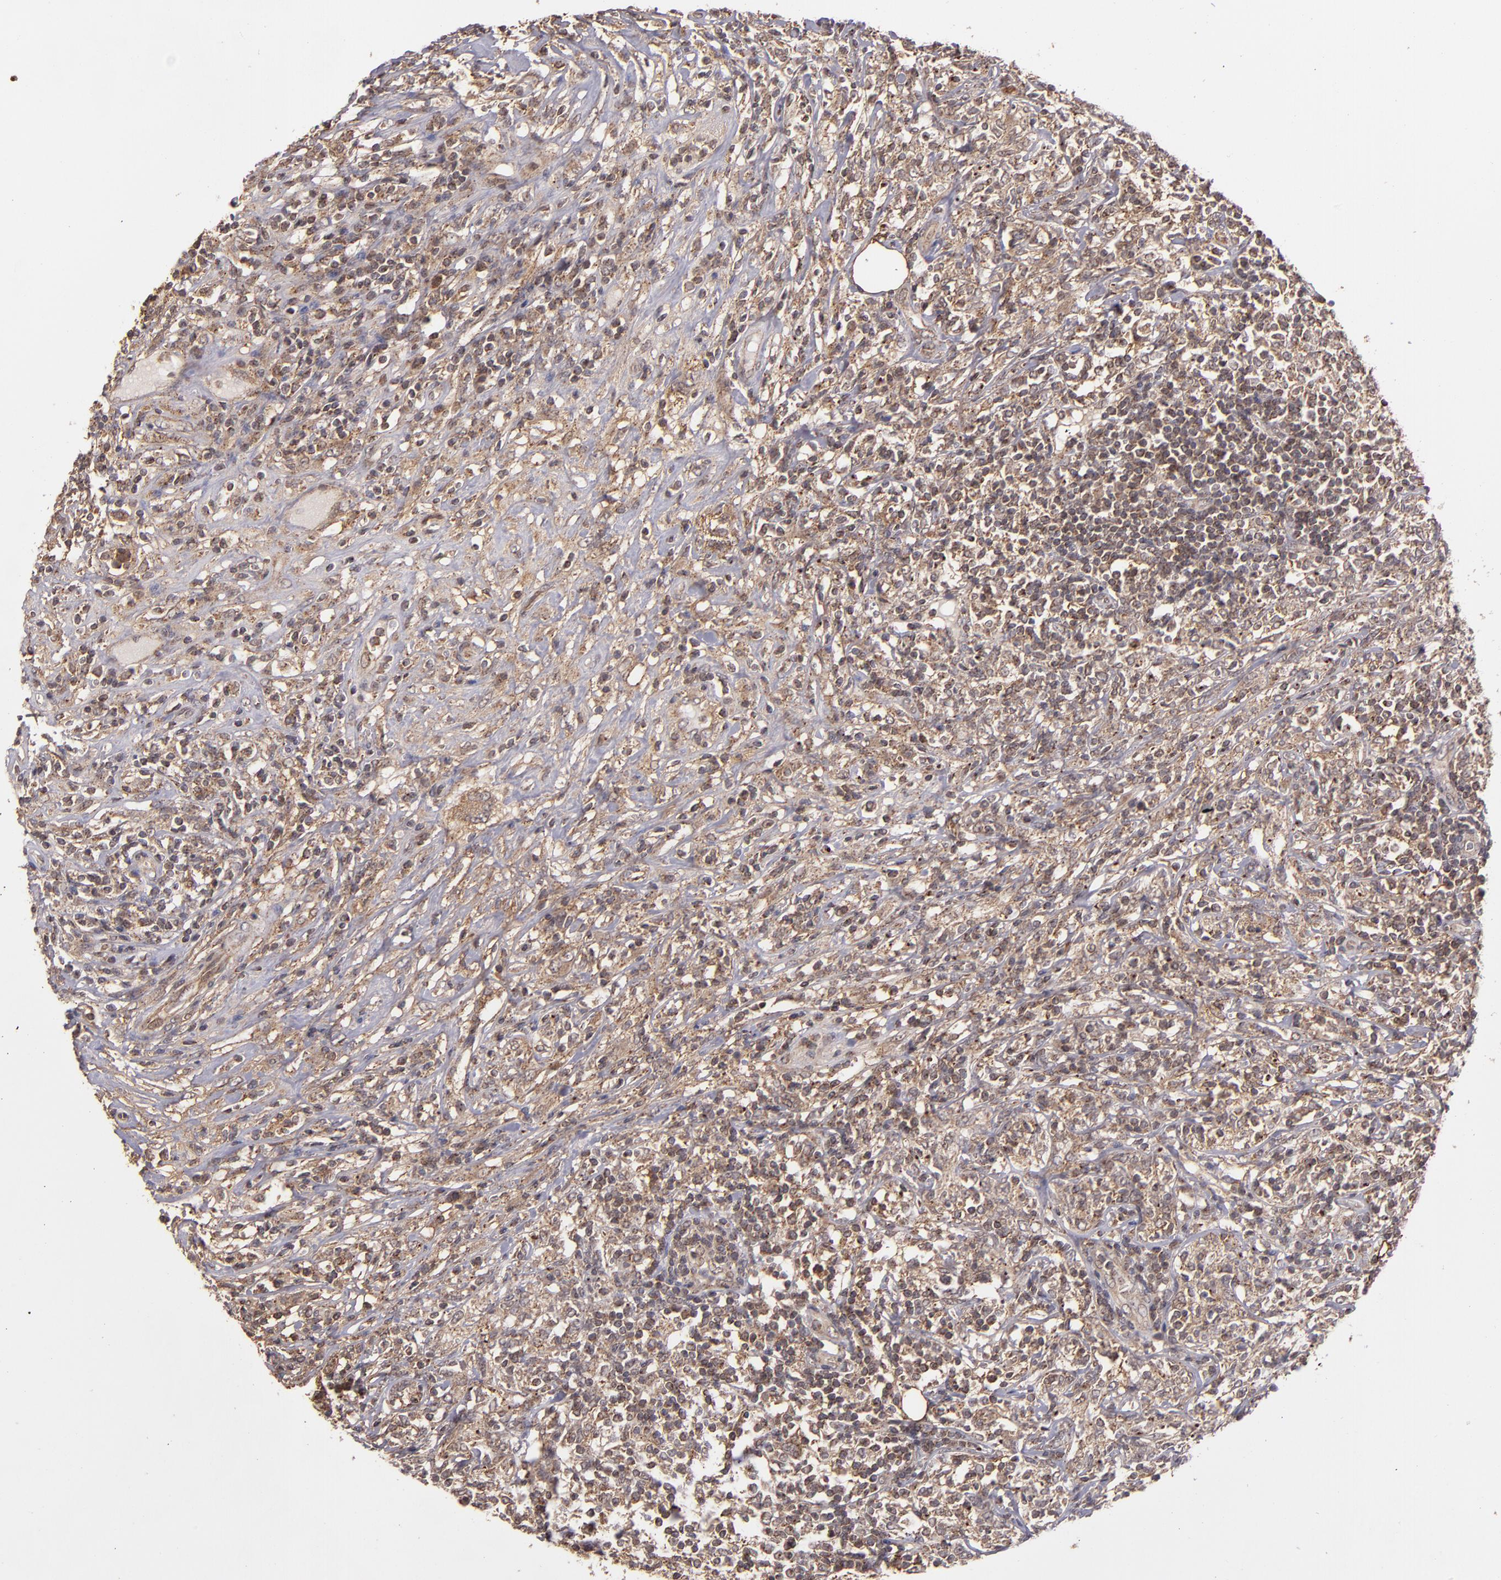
{"staining": {"intensity": "moderate", "quantity": ">75%", "location": "cytoplasmic/membranous"}, "tissue": "lymphoma", "cell_type": "Tumor cells", "image_type": "cancer", "snomed": [{"axis": "morphology", "description": "Malignant lymphoma, non-Hodgkin's type, High grade"}, {"axis": "topography", "description": "Lymph node"}], "caption": "Human malignant lymphoma, non-Hodgkin's type (high-grade) stained with a brown dye exhibits moderate cytoplasmic/membranous positive expression in approximately >75% of tumor cells.", "gene": "ZFYVE1", "patient": {"sex": "female", "age": 84}}